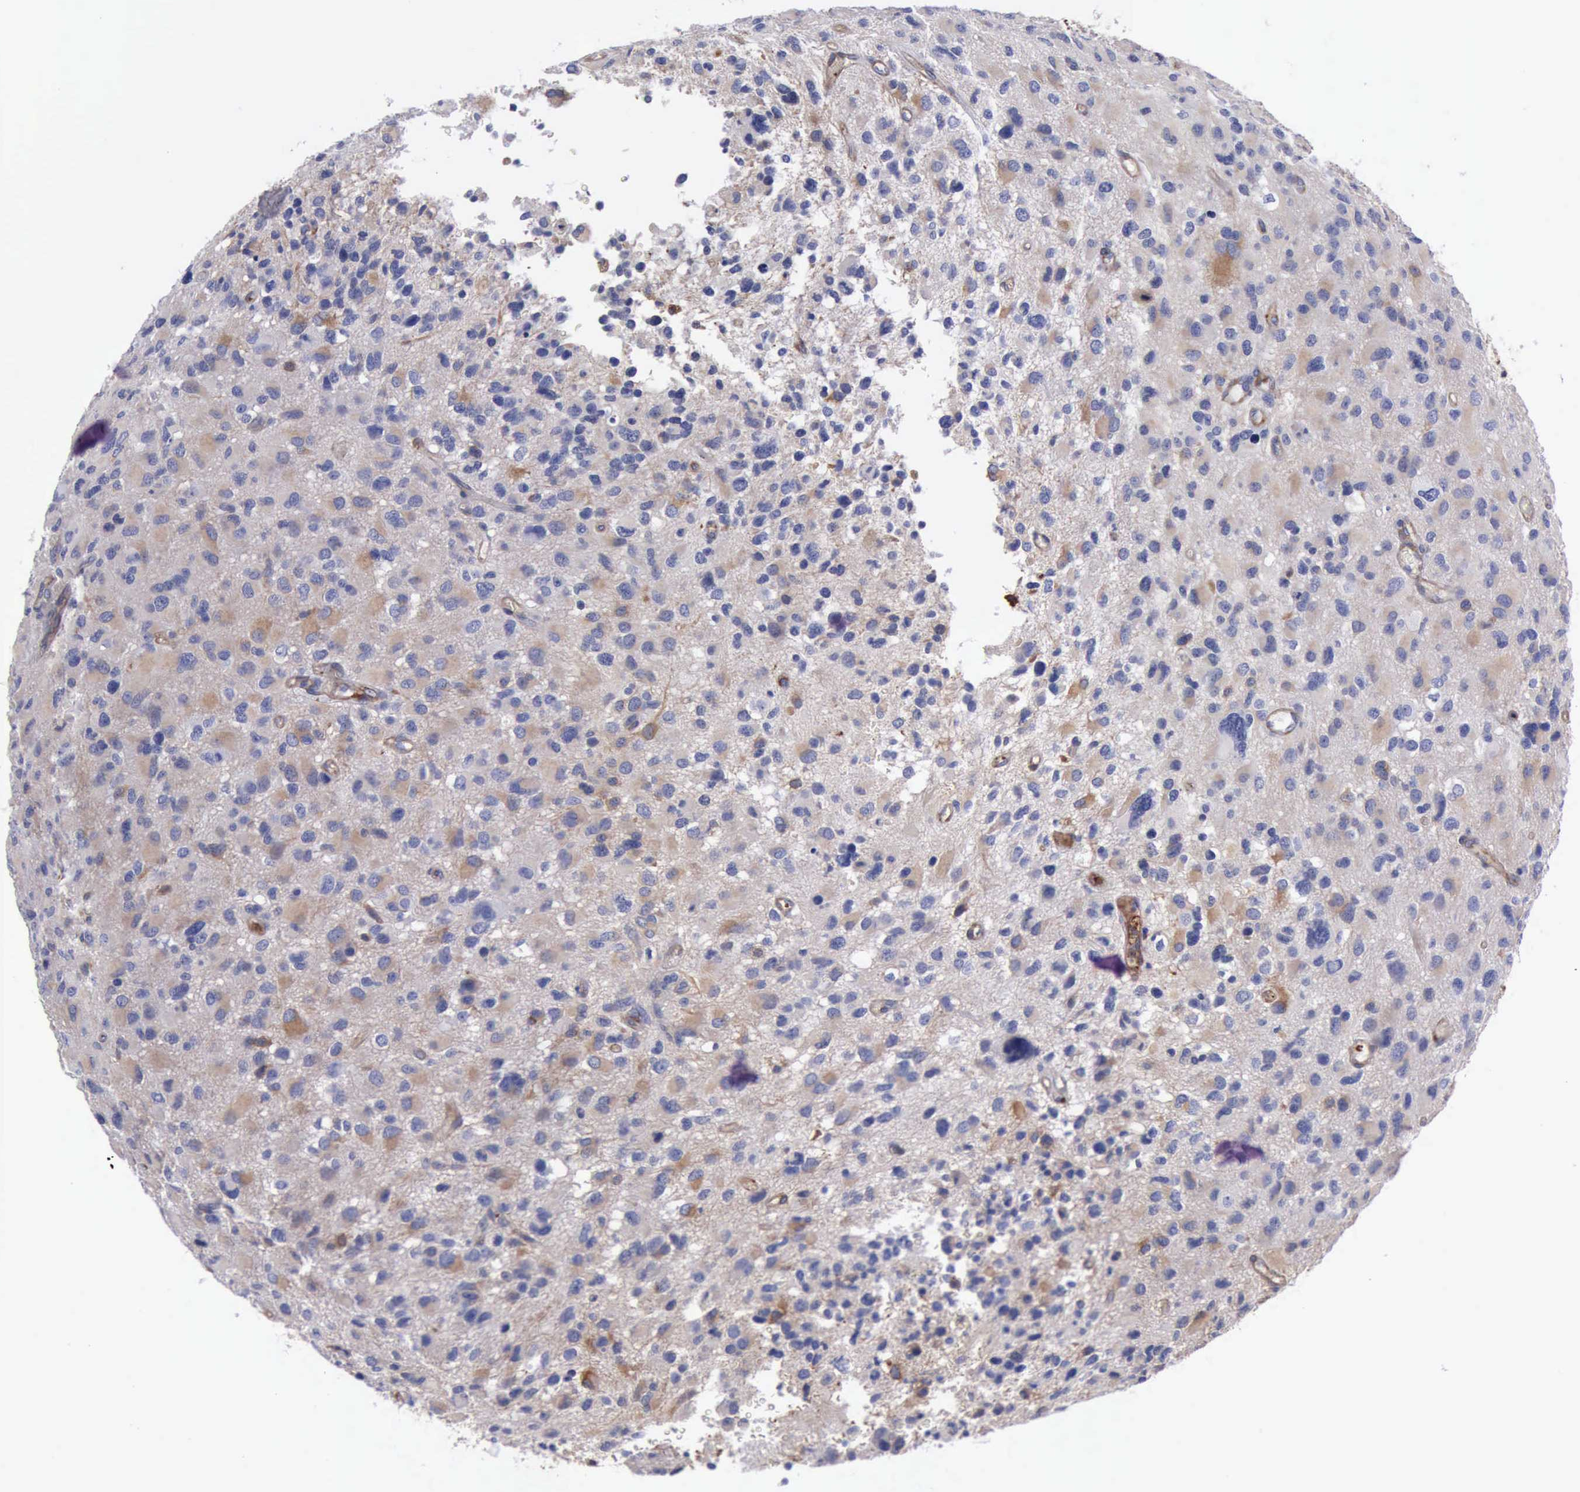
{"staining": {"intensity": "weak", "quantity": "<25%", "location": "cytoplasmic/membranous"}, "tissue": "glioma", "cell_type": "Tumor cells", "image_type": "cancer", "snomed": [{"axis": "morphology", "description": "Glioma, malignant, High grade"}, {"axis": "topography", "description": "Brain"}], "caption": "DAB immunohistochemical staining of human malignant glioma (high-grade) shows no significant expression in tumor cells.", "gene": "FLNA", "patient": {"sex": "male", "age": 69}}